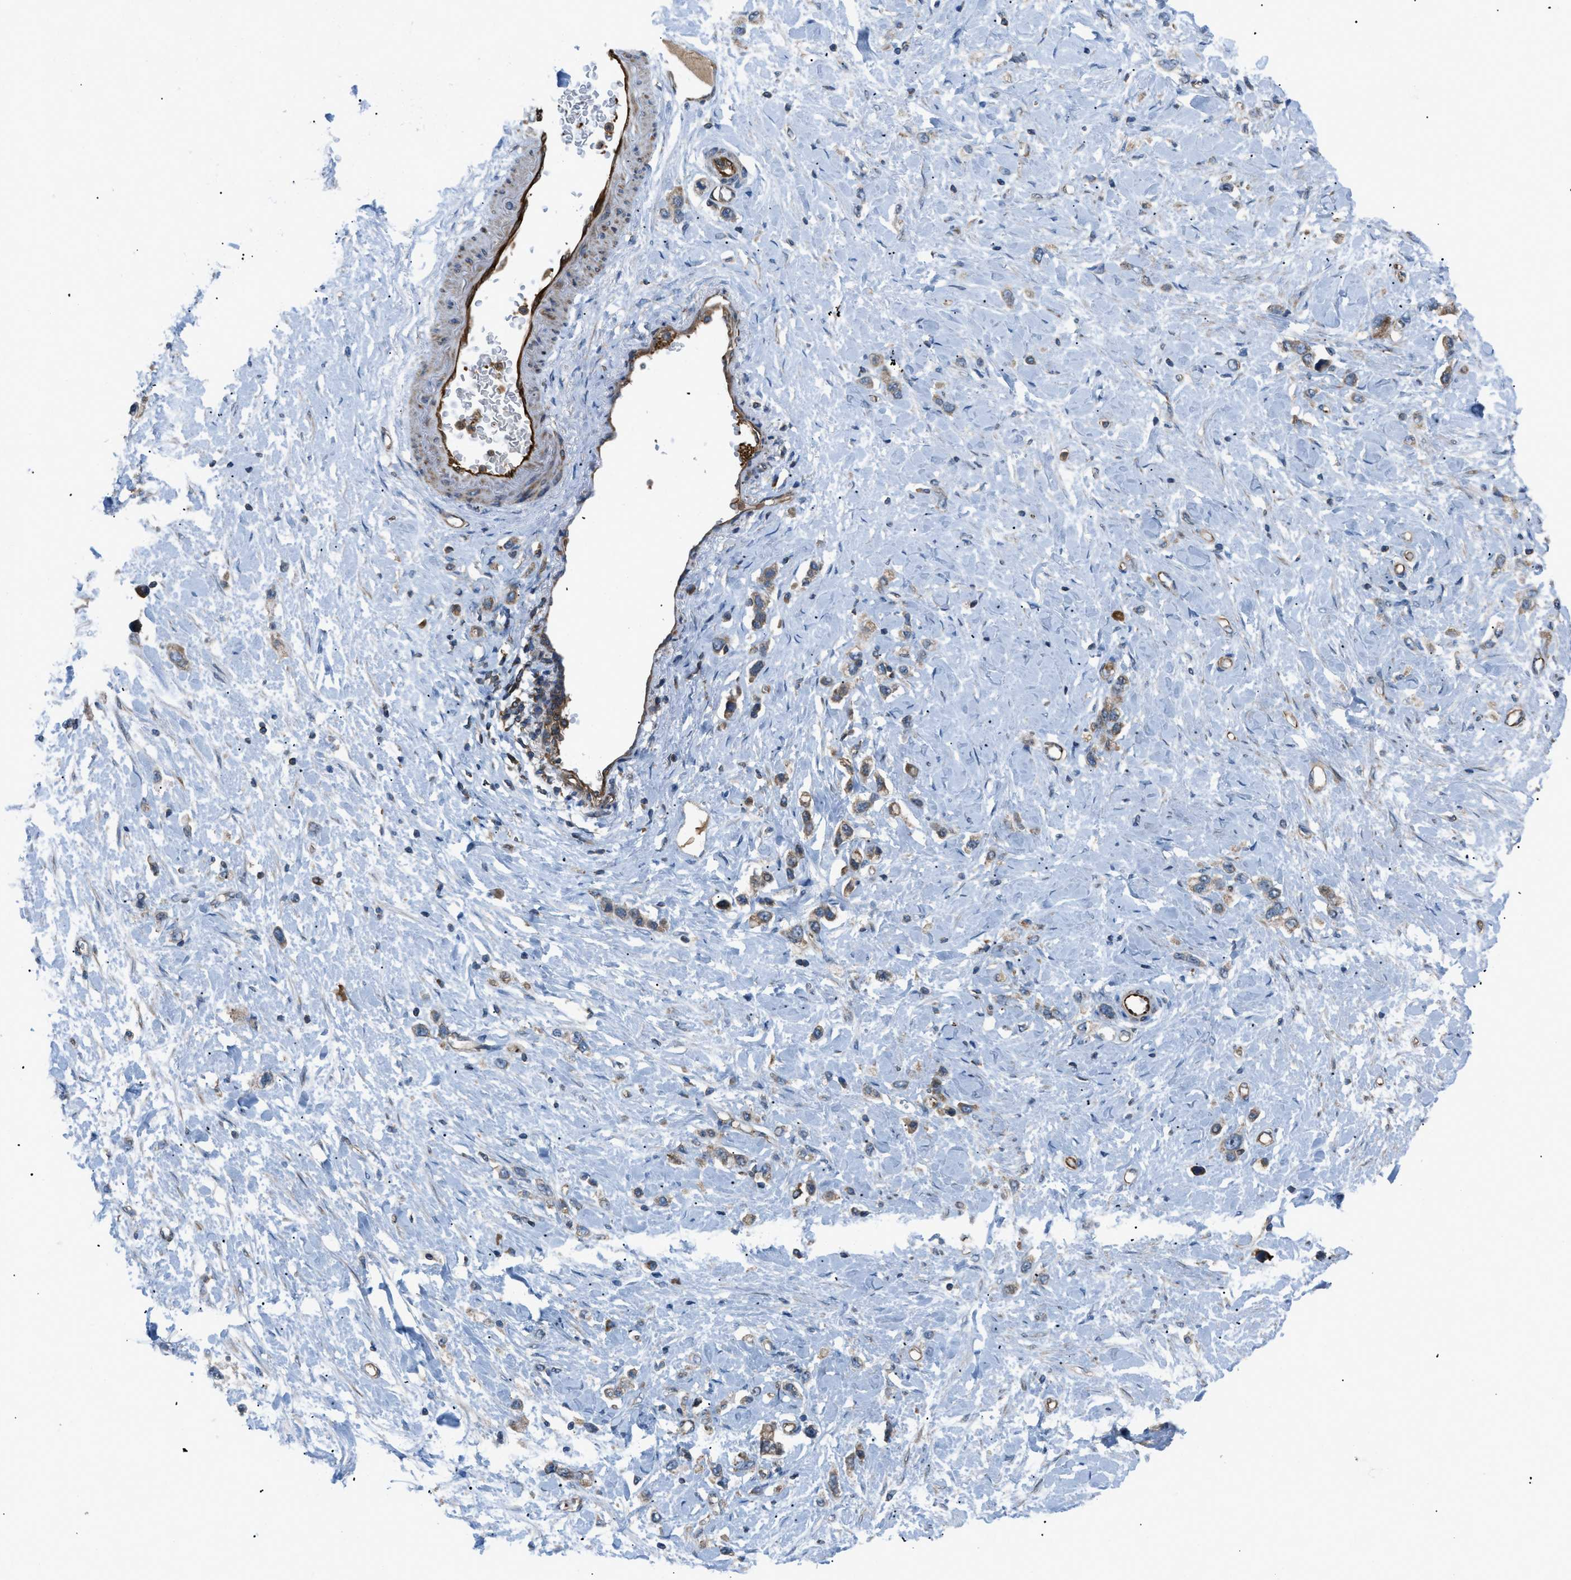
{"staining": {"intensity": "moderate", "quantity": ">75%", "location": "cytoplasmic/membranous"}, "tissue": "stomach cancer", "cell_type": "Tumor cells", "image_type": "cancer", "snomed": [{"axis": "morphology", "description": "Adenocarcinoma, NOS"}, {"axis": "topography", "description": "Stomach"}], "caption": "The micrograph exhibits immunohistochemical staining of stomach cancer (adenocarcinoma). There is moderate cytoplasmic/membranous positivity is seen in about >75% of tumor cells.", "gene": "ATP2A3", "patient": {"sex": "female", "age": 65}}